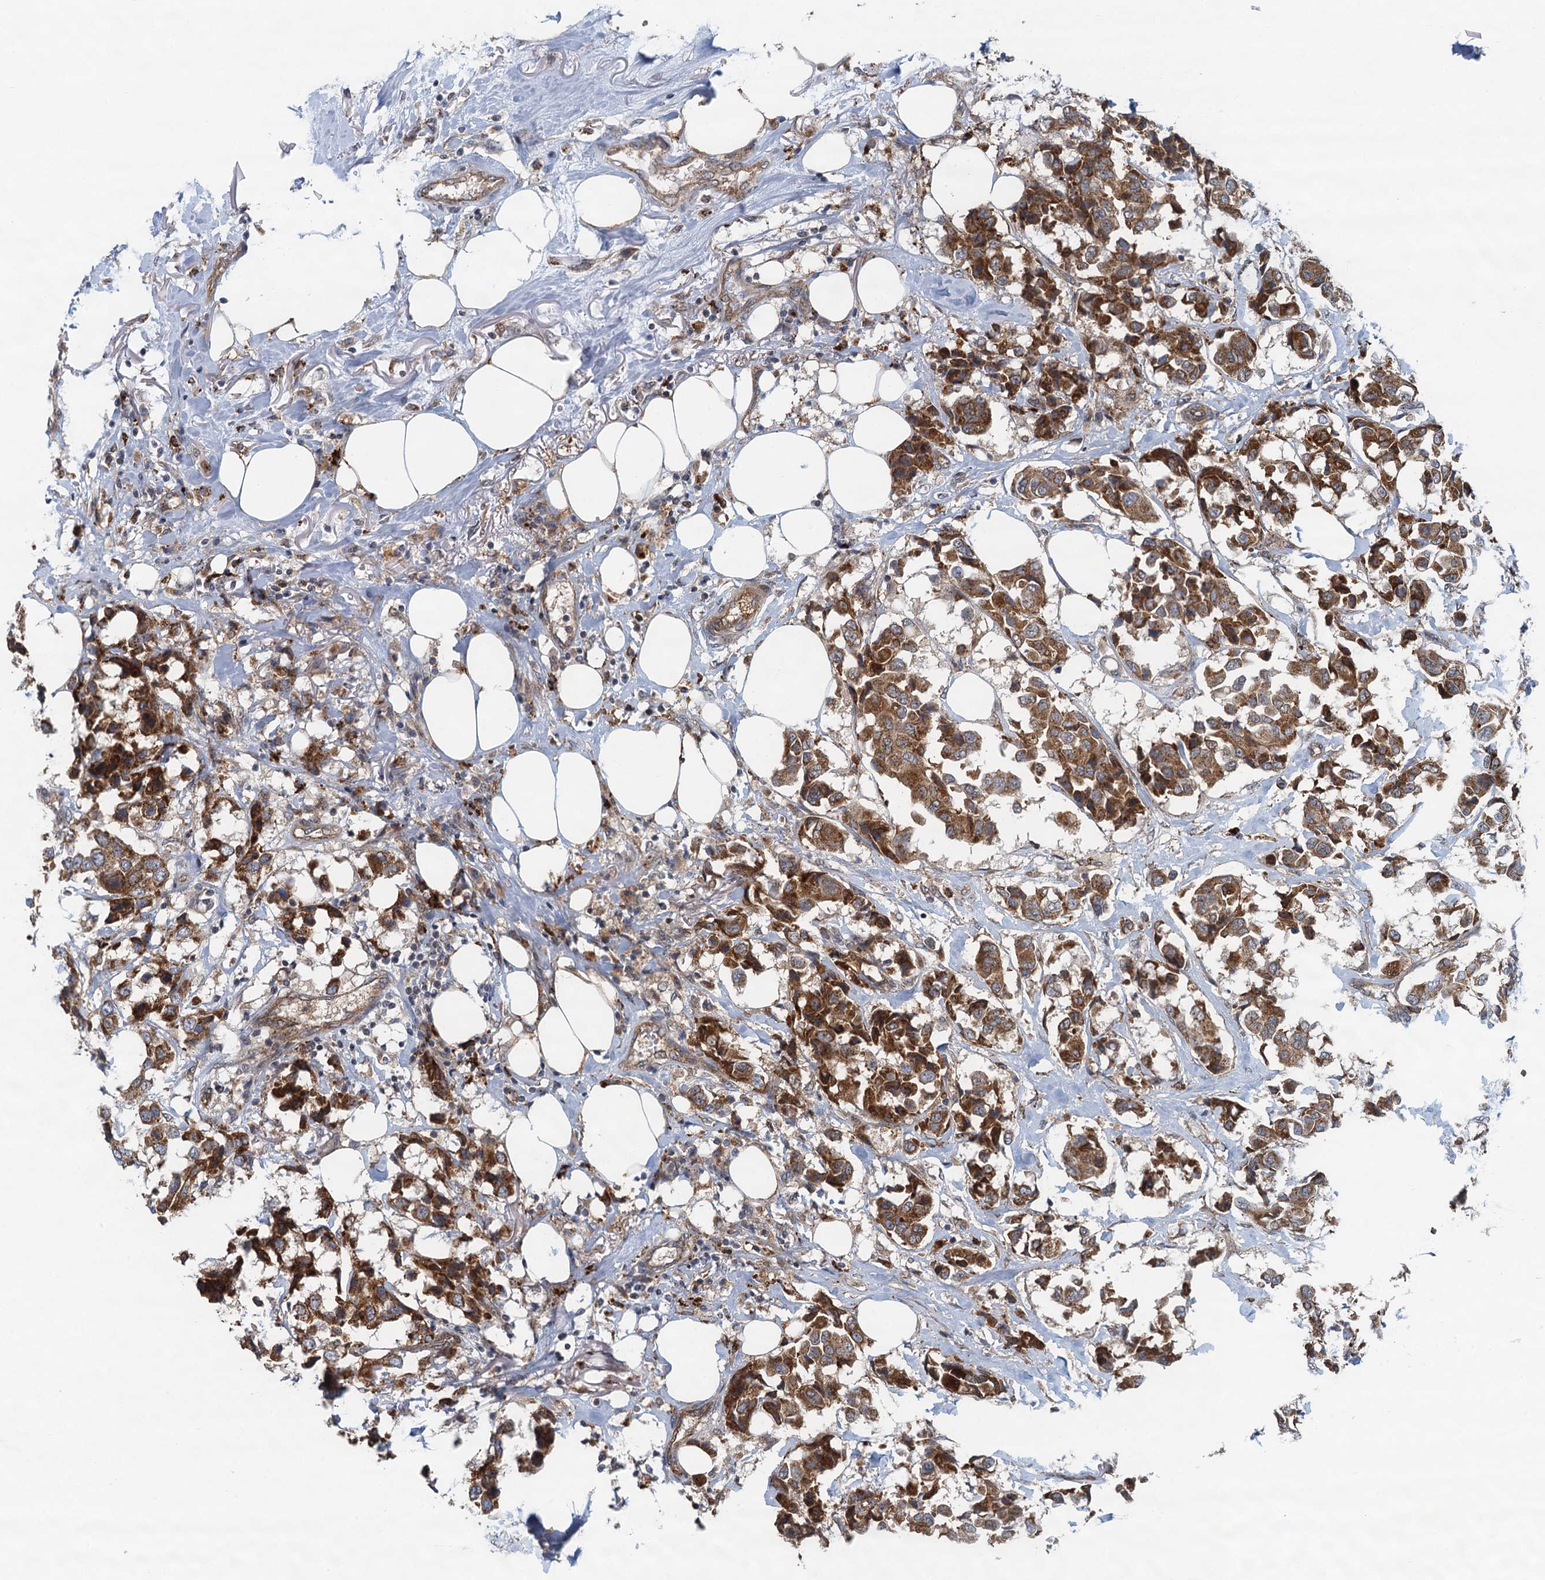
{"staining": {"intensity": "moderate", "quantity": ">75%", "location": "cytoplasmic/membranous"}, "tissue": "breast cancer", "cell_type": "Tumor cells", "image_type": "cancer", "snomed": [{"axis": "morphology", "description": "Duct carcinoma"}, {"axis": "topography", "description": "Breast"}], "caption": "This histopathology image exhibits immunohistochemistry staining of human breast cancer (infiltrating ductal carcinoma), with medium moderate cytoplasmic/membranous positivity in approximately >75% of tumor cells.", "gene": "NLRP10", "patient": {"sex": "female", "age": 80}}